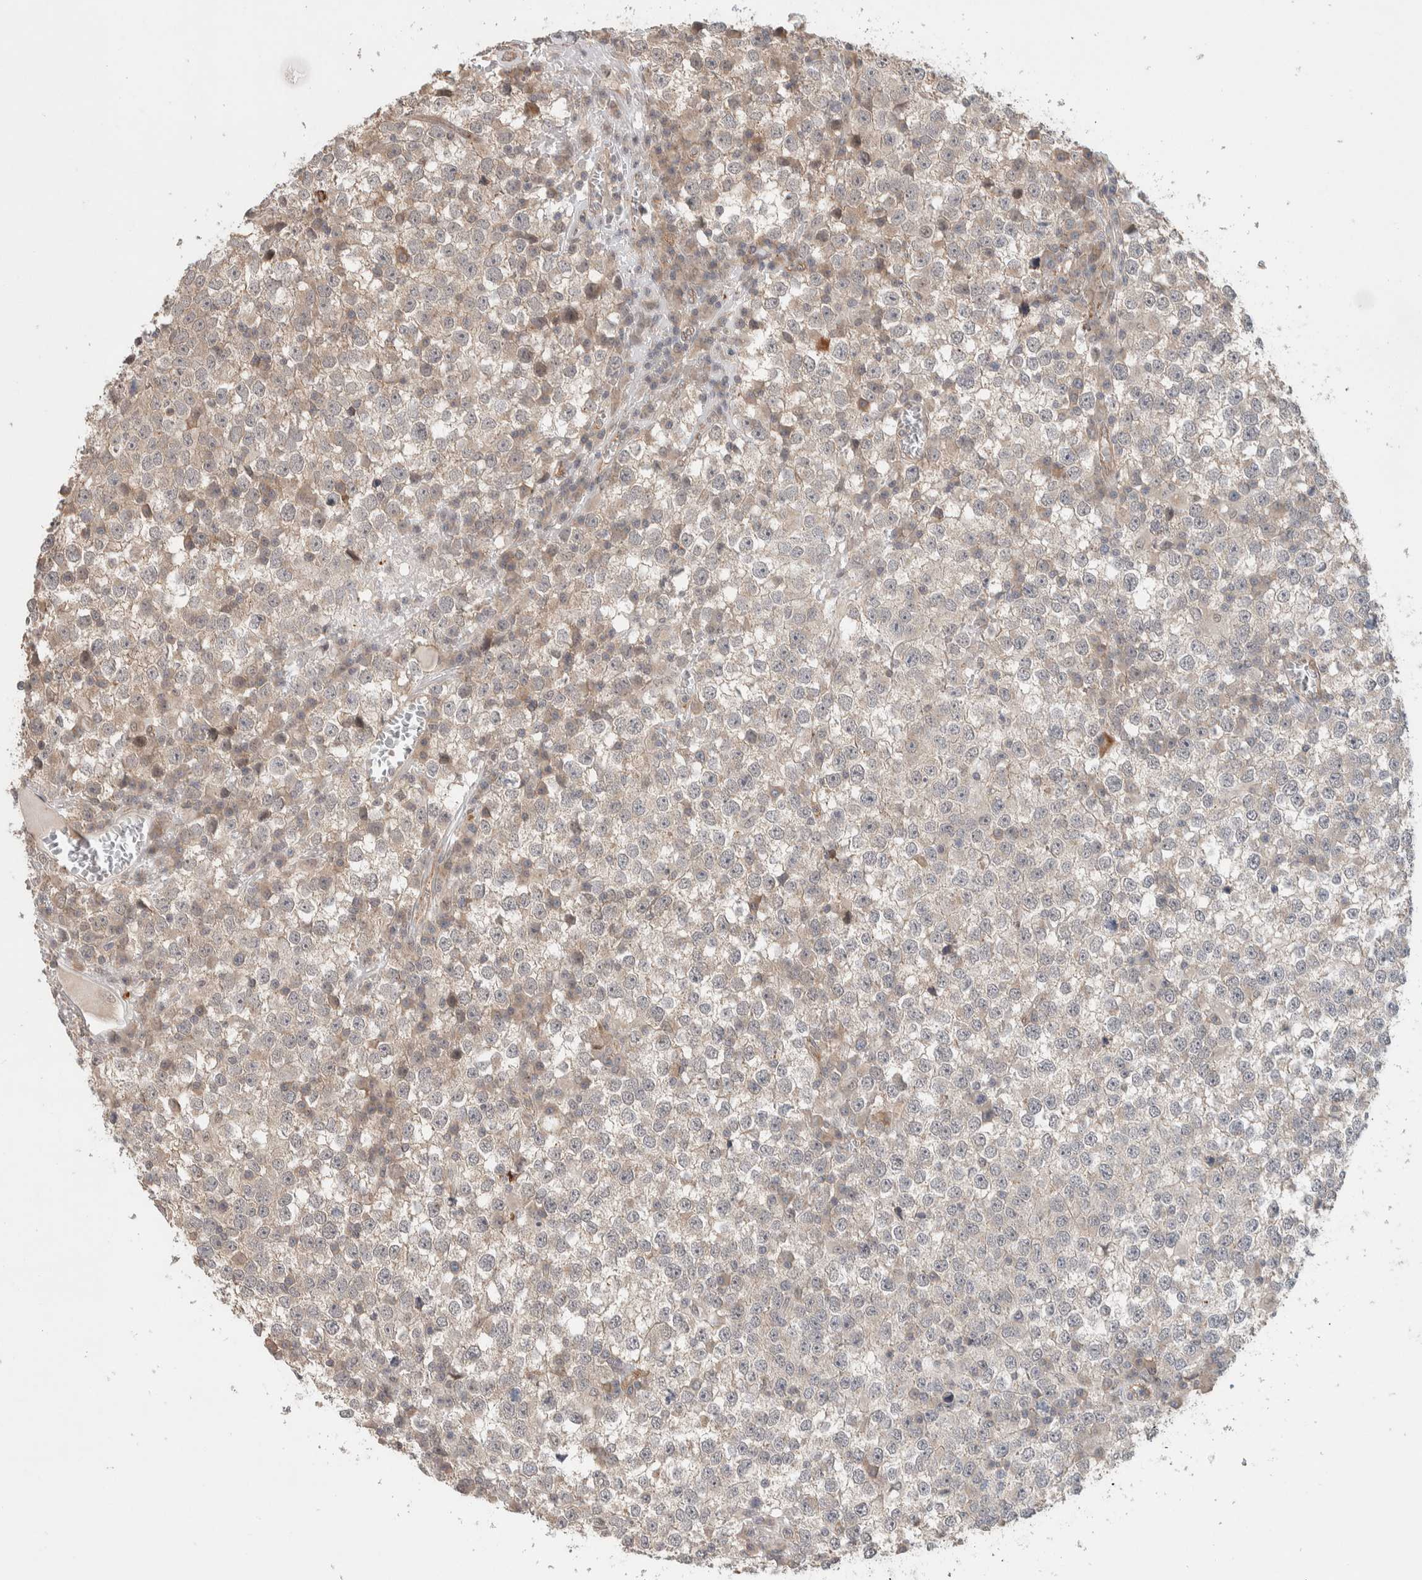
{"staining": {"intensity": "weak", "quantity": "<25%", "location": "cytoplasmic/membranous"}, "tissue": "testis cancer", "cell_type": "Tumor cells", "image_type": "cancer", "snomed": [{"axis": "morphology", "description": "Seminoma, NOS"}, {"axis": "topography", "description": "Testis"}], "caption": "This is an immunohistochemistry (IHC) micrograph of human testis cancer (seminoma). There is no staining in tumor cells.", "gene": "DEPTOR", "patient": {"sex": "male", "age": 65}}